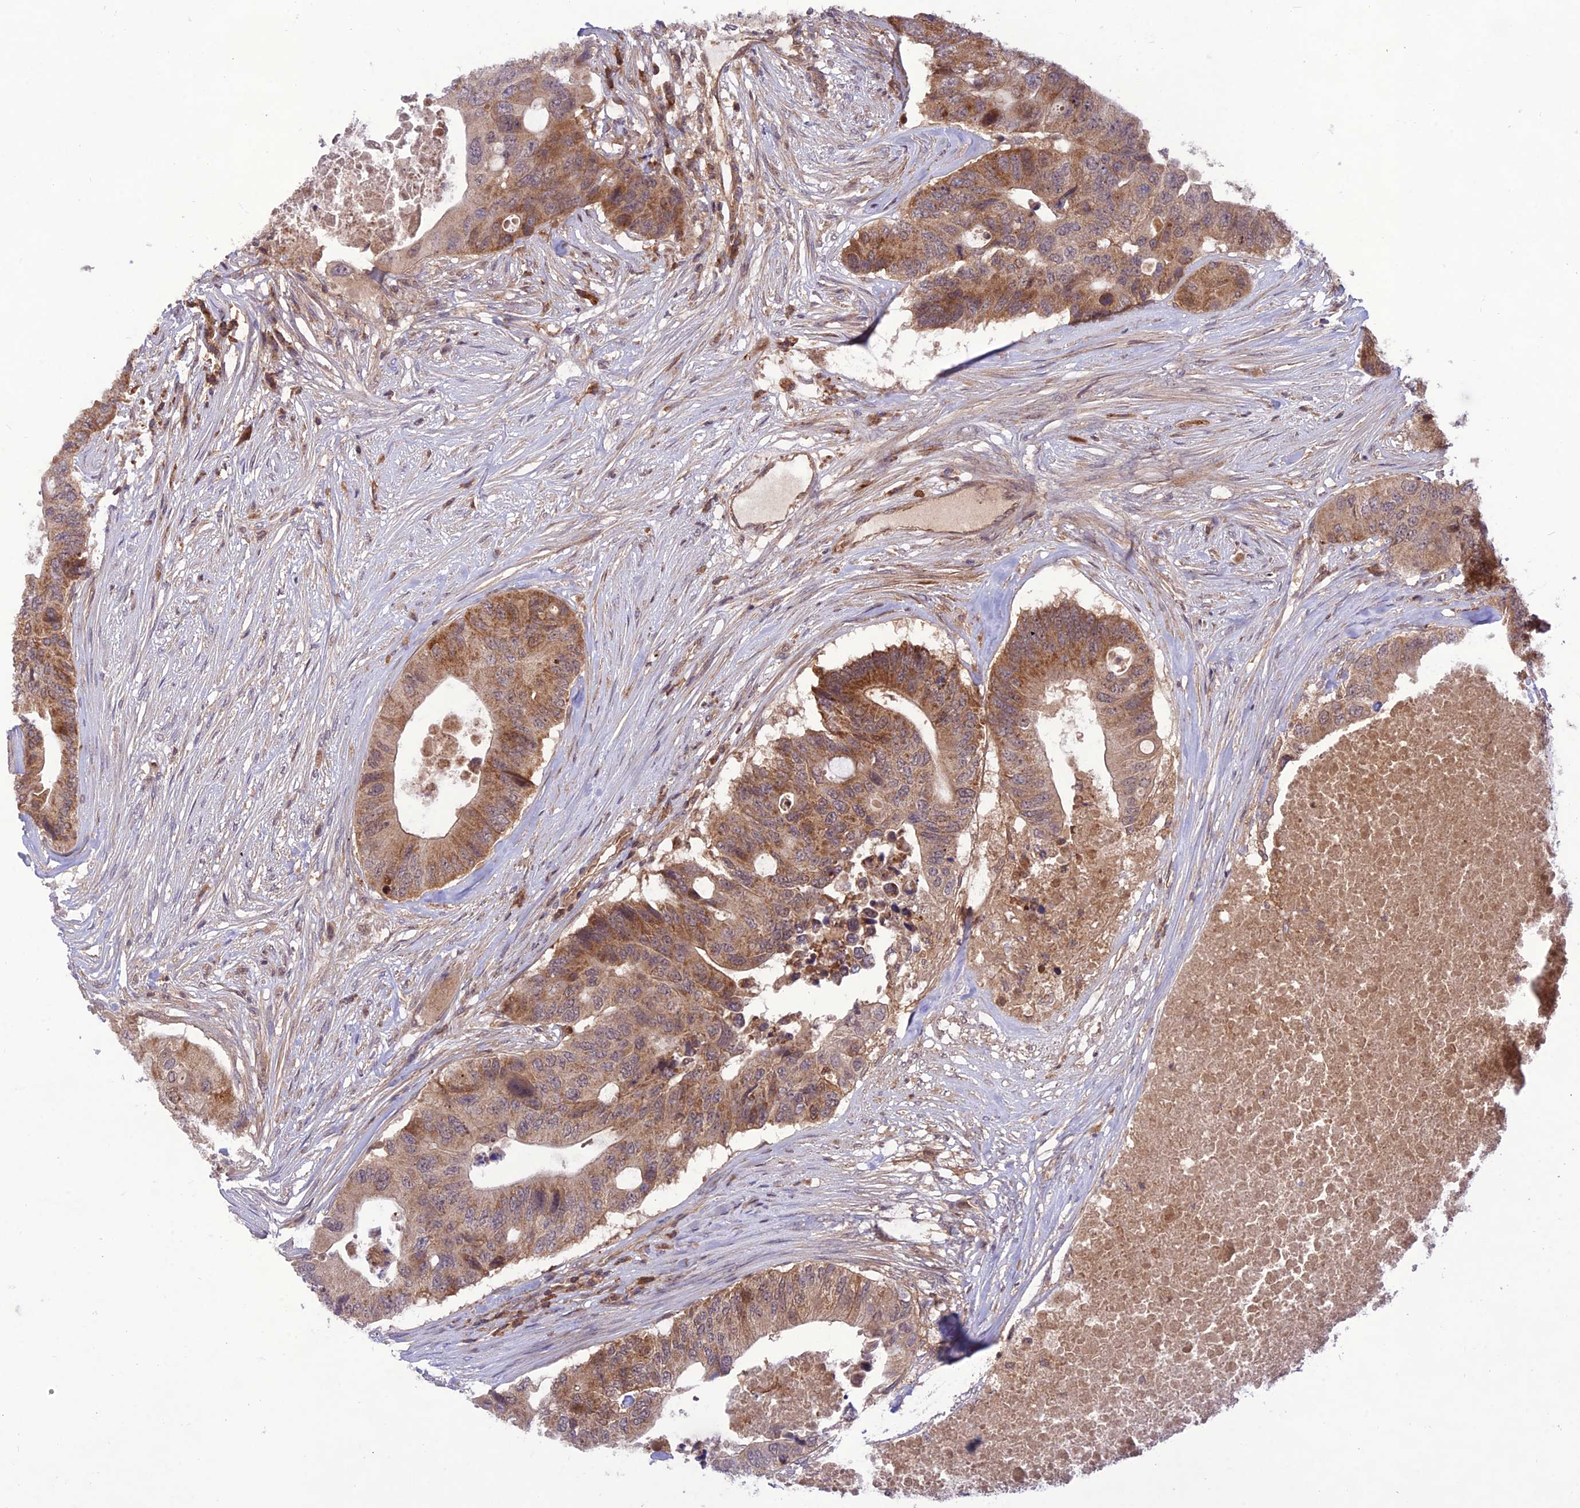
{"staining": {"intensity": "moderate", "quantity": ">75%", "location": "cytoplasmic/membranous"}, "tissue": "colorectal cancer", "cell_type": "Tumor cells", "image_type": "cancer", "snomed": [{"axis": "morphology", "description": "Adenocarcinoma, NOS"}, {"axis": "topography", "description": "Colon"}], "caption": "Colorectal adenocarcinoma was stained to show a protein in brown. There is medium levels of moderate cytoplasmic/membranous staining in about >75% of tumor cells.", "gene": "NDUFC1", "patient": {"sex": "male", "age": 71}}